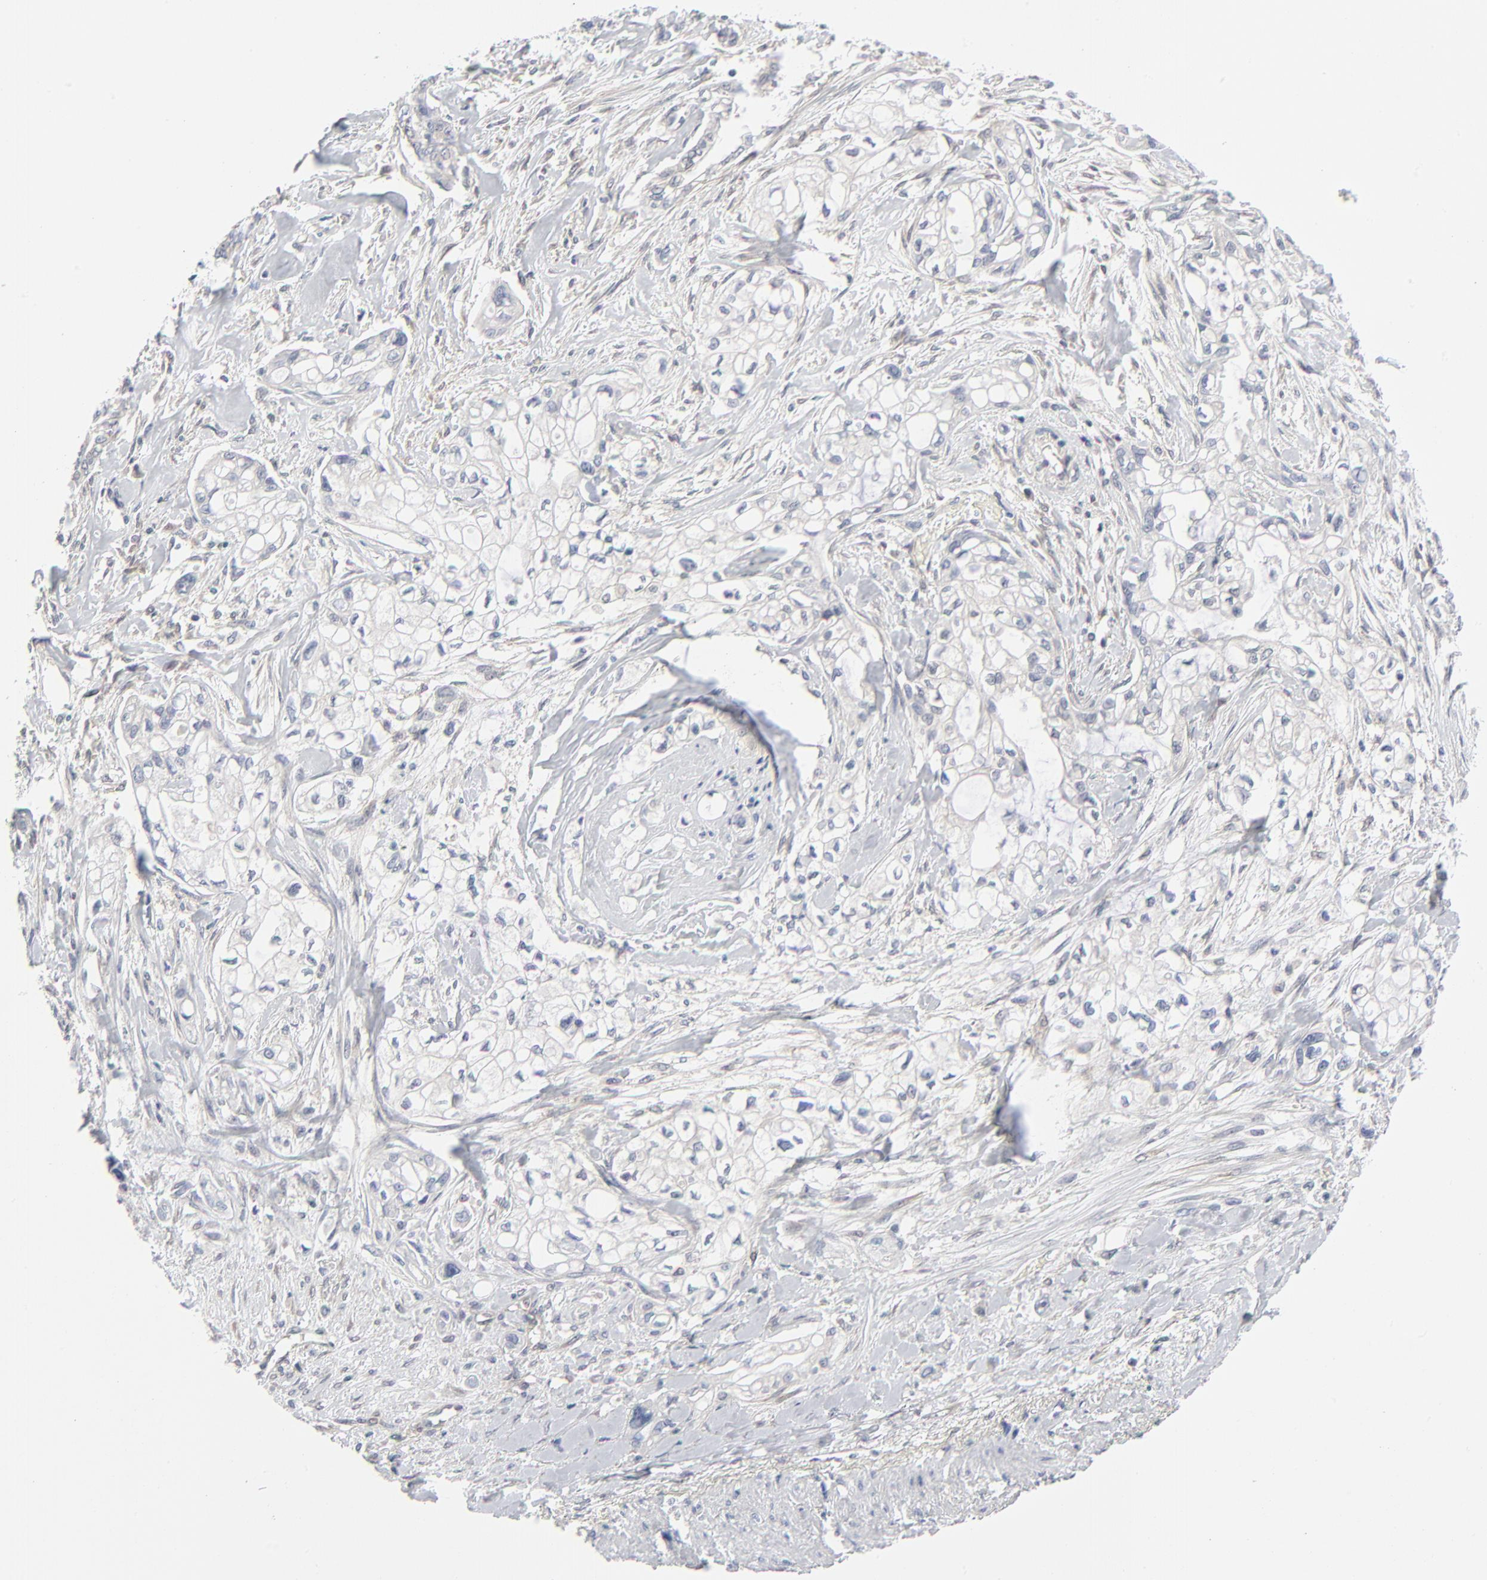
{"staining": {"intensity": "negative", "quantity": "none", "location": "none"}, "tissue": "pancreatic cancer", "cell_type": "Tumor cells", "image_type": "cancer", "snomed": [{"axis": "morphology", "description": "Normal tissue, NOS"}, {"axis": "topography", "description": "Pancreas"}], "caption": "The immunohistochemistry histopathology image has no significant expression in tumor cells of pancreatic cancer tissue.", "gene": "RPS6KB1", "patient": {"sex": "male", "age": 42}}